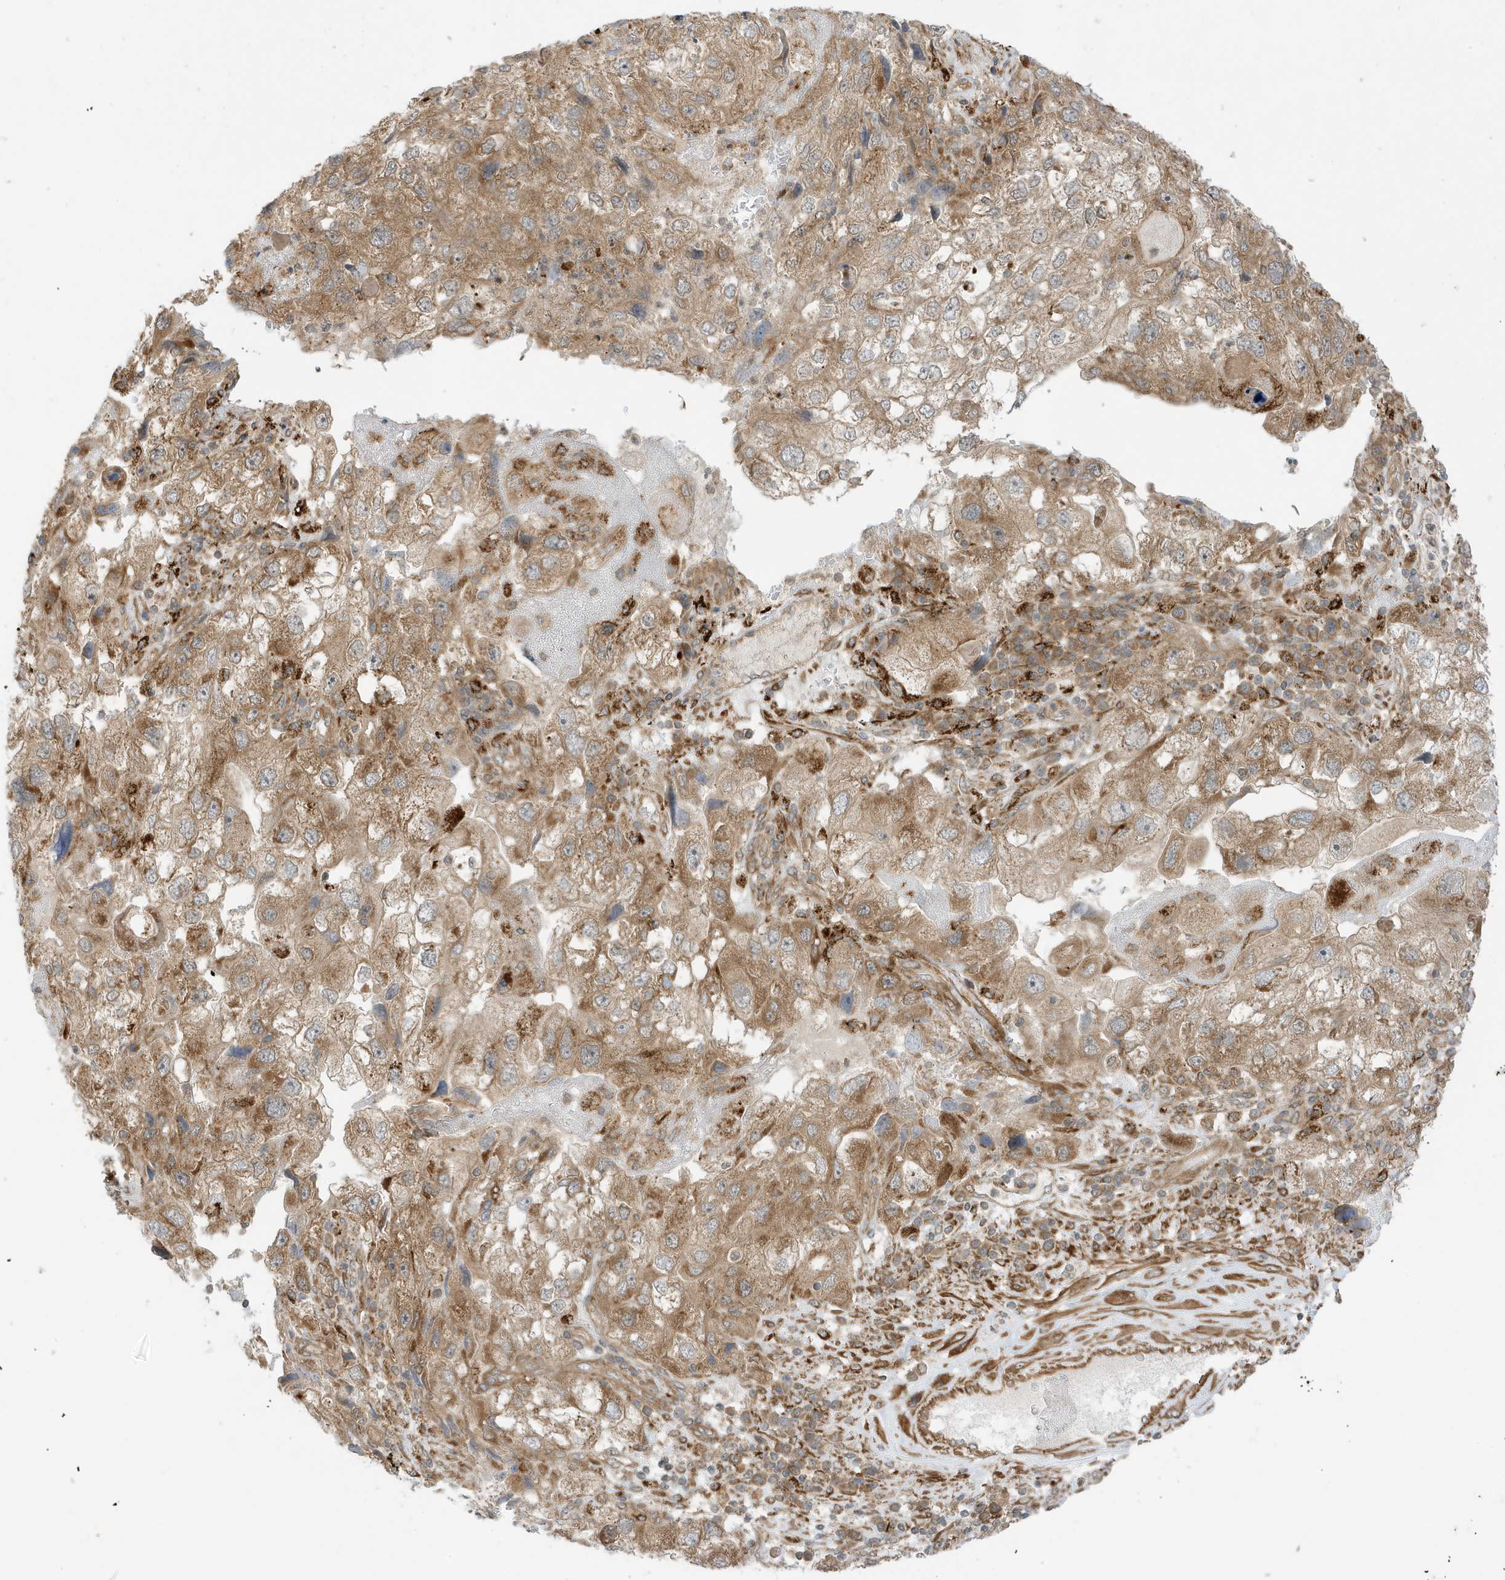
{"staining": {"intensity": "moderate", "quantity": ">75%", "location": "cytoplasmic/membranous"}, "tissue": "endometrial cancer", "cell_type": "Tumor cells", "image_type": "cancer", "snomed": [{"axis": "morphology", "description": "Adenocarcinoma, NOS"}, {"axis": "topography", "description": "Endometrium"}], "caption": "Endometrial adenocarcinoma was stained to show a protein in brown. There is medium levels of moderate cytoplasmic/membranous expression in about >75% of tumor cells. Immunohistochemistry stains the protein in brown and the nuclei are stained blue.", "gene": "DHX36", "patient": {"sex": "female", "age": 49}}